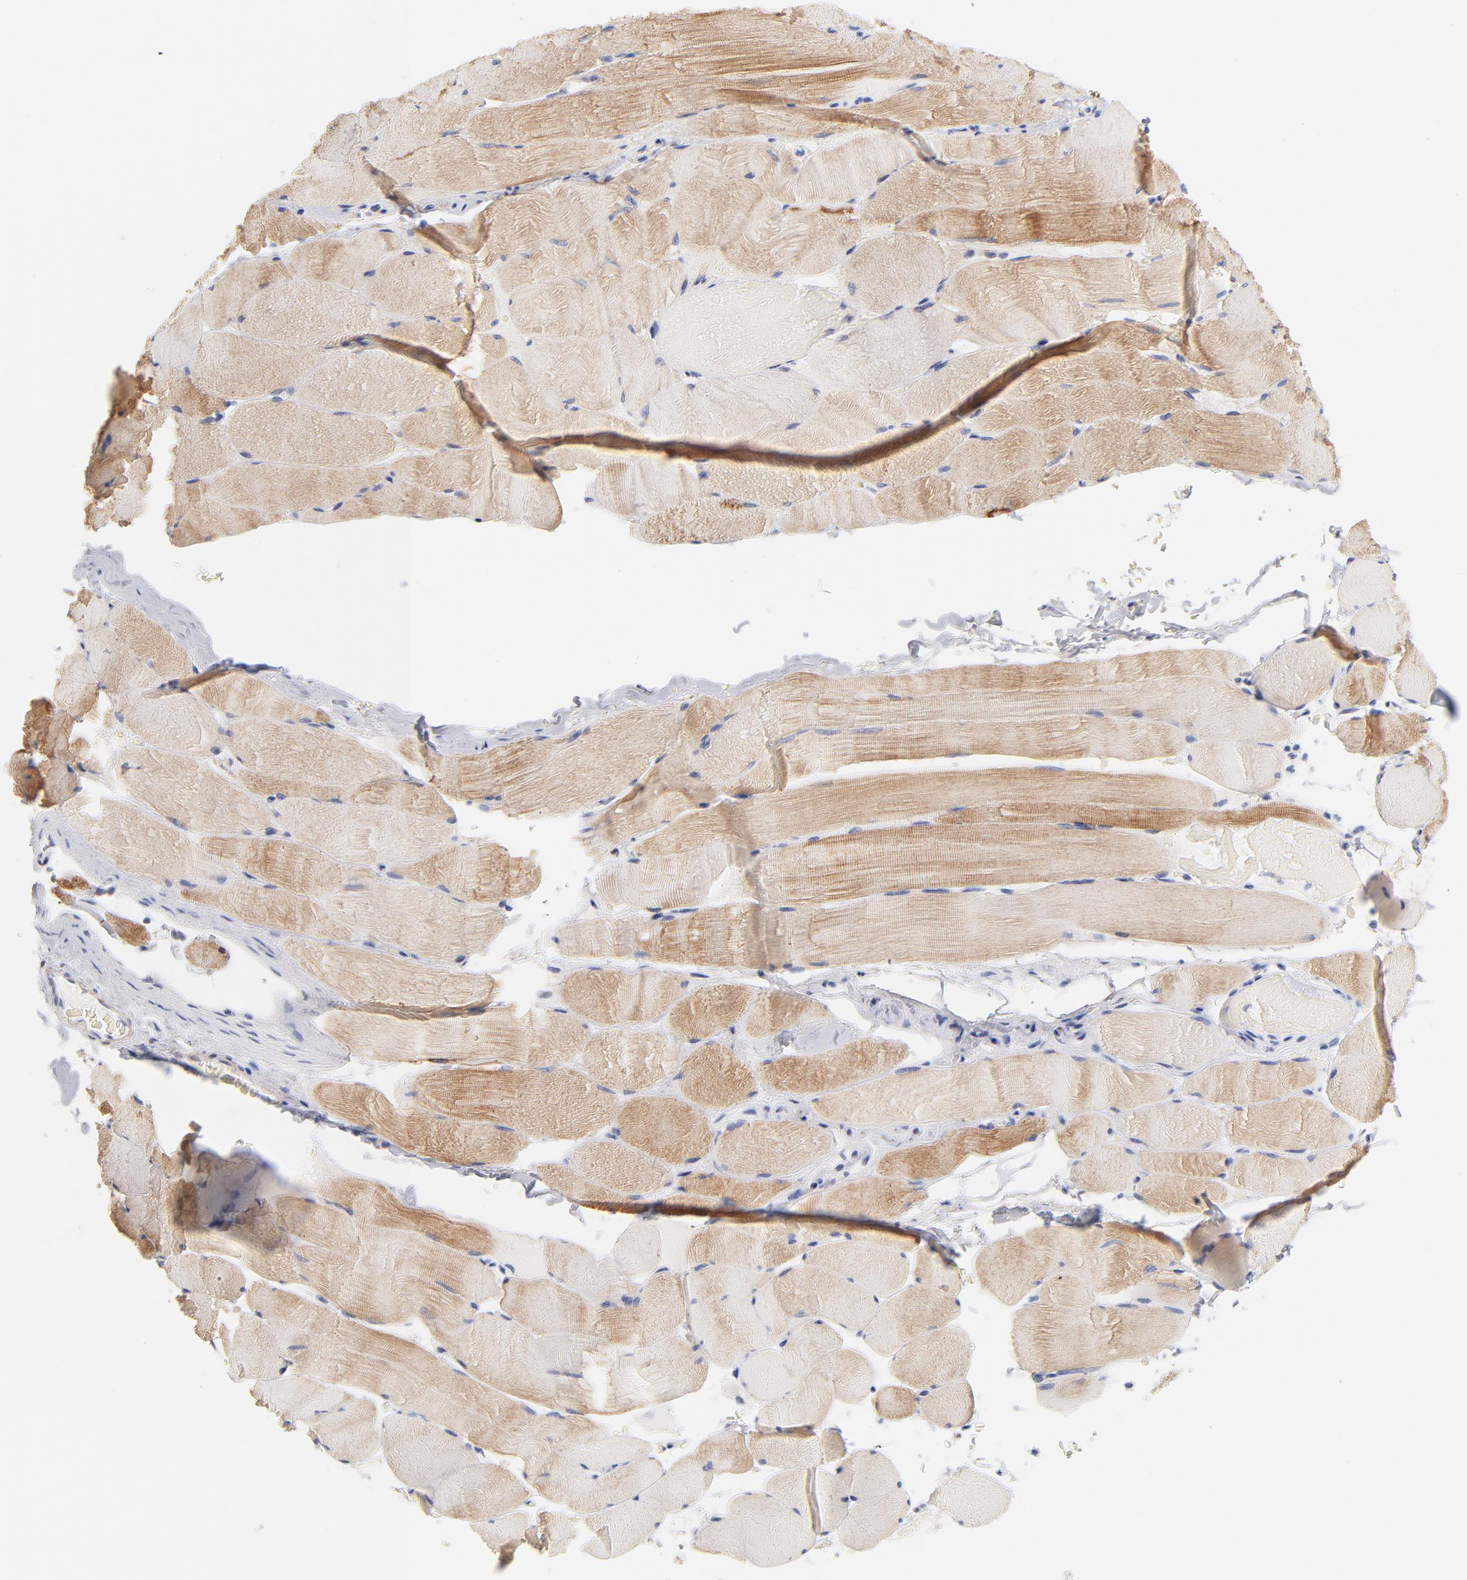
{"staining": {"intensity": "moderate", "quantity": ">75%", "location": "cytoplasmic/membranous"}, "tissue": "skeletal muscle", "cell_type": "Myocytes", "image_type": "normal", "snomed": [{"axis": "morphology", "description": "Normal tissue, NOS"}, {"axis": "topography", "description": "Skeletal muscle"}], "caption": "The histopathology image displays immunohistochemical staining of normal skeletal muscle. There is moderate cytoplasmic/membranous staining is appreciated in about >75% of myocytes. The staining was performed using DAB (3,3'-diaminobenzidine) to visualize the protein expression in brown, while the nuclei were stained in blue with hematoxylin (Magnification: 20x).", "gene": "MID1", "patient": {"sex": "male", "age": 62}}